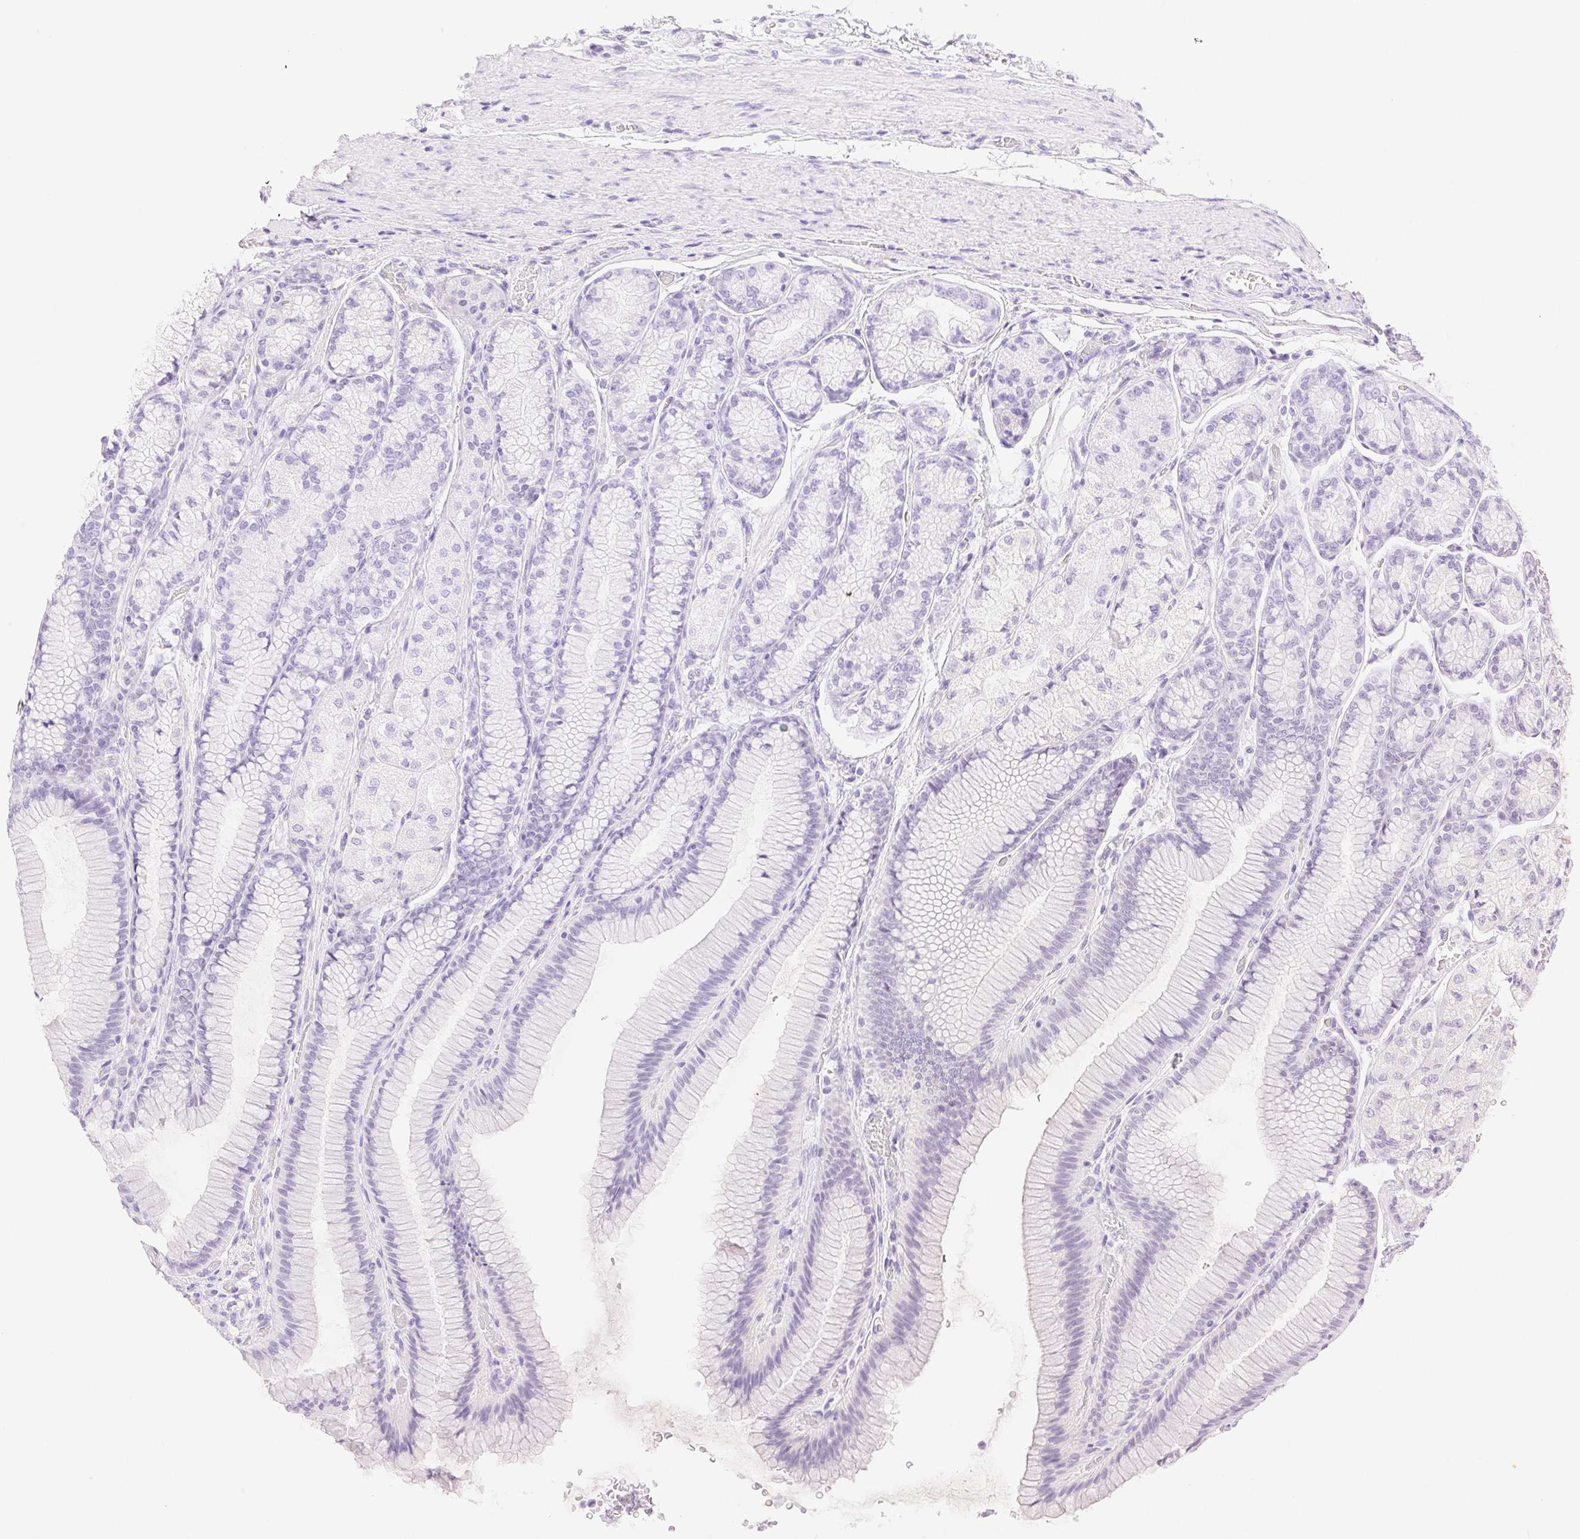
{"staining": {"intensity": "negative", "quantity": "none", "location": "none"}, "tissue": "stomach", "cell_type": "Glandular cells", "image_type": "normal", "snomed": [{"axis": "morphology", "description": "Normal tissue, NOS"}, {"axis": "morphology", "description": "Adenocarcinoma, NOS"}, {"axis": "morphology", "description": "Adenocarcinoma, High grade"}, {"axis": "topography", "description": "Stomach, upper"}, {"axis": "topography", "description": "Stomach"}], "caption": "Immunohistochemistry (IHC) of unremarkable stomach displays no positivity in glandular cells.", "gene": "SPACA4", "patient": {"sex": "female", "age": 65}}